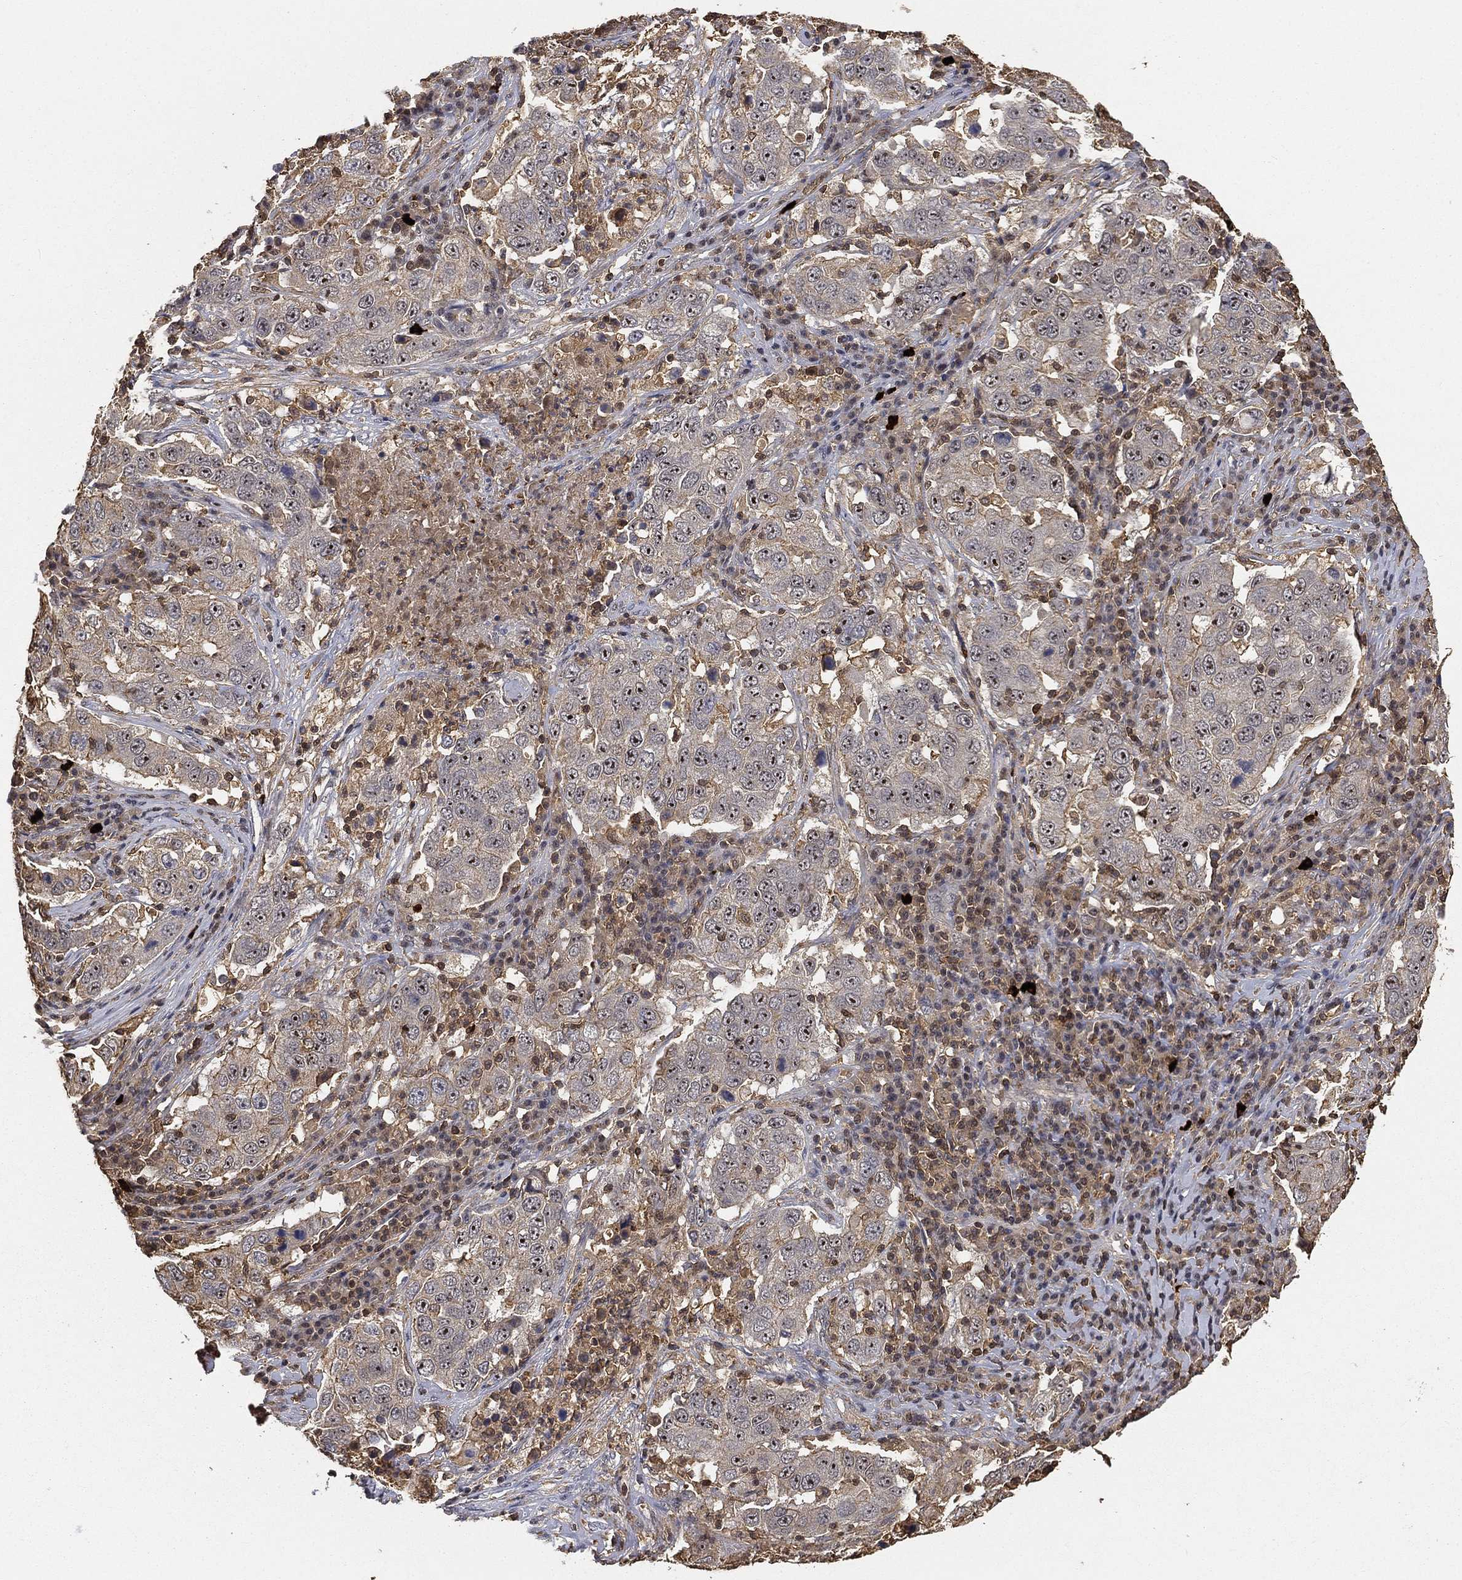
{"staining": {"intensity": "negative", "quantity": "none", "location": "none"}, "tissue": "lung cancer", "cell_type": "Tumor cells", "image_type": "cancer", "snomed": [{"axis": "morphology", "description": "Adenocarcinoma, NOS"}, {"axis": "topography", "description": "Lung"}], "caption": "DAB immunohistochemical staining of human lung cancer reveals no significant positivity in tumor cells.", "gene": "CRYL1", "patient": {"sex": "male", "age": 73}}